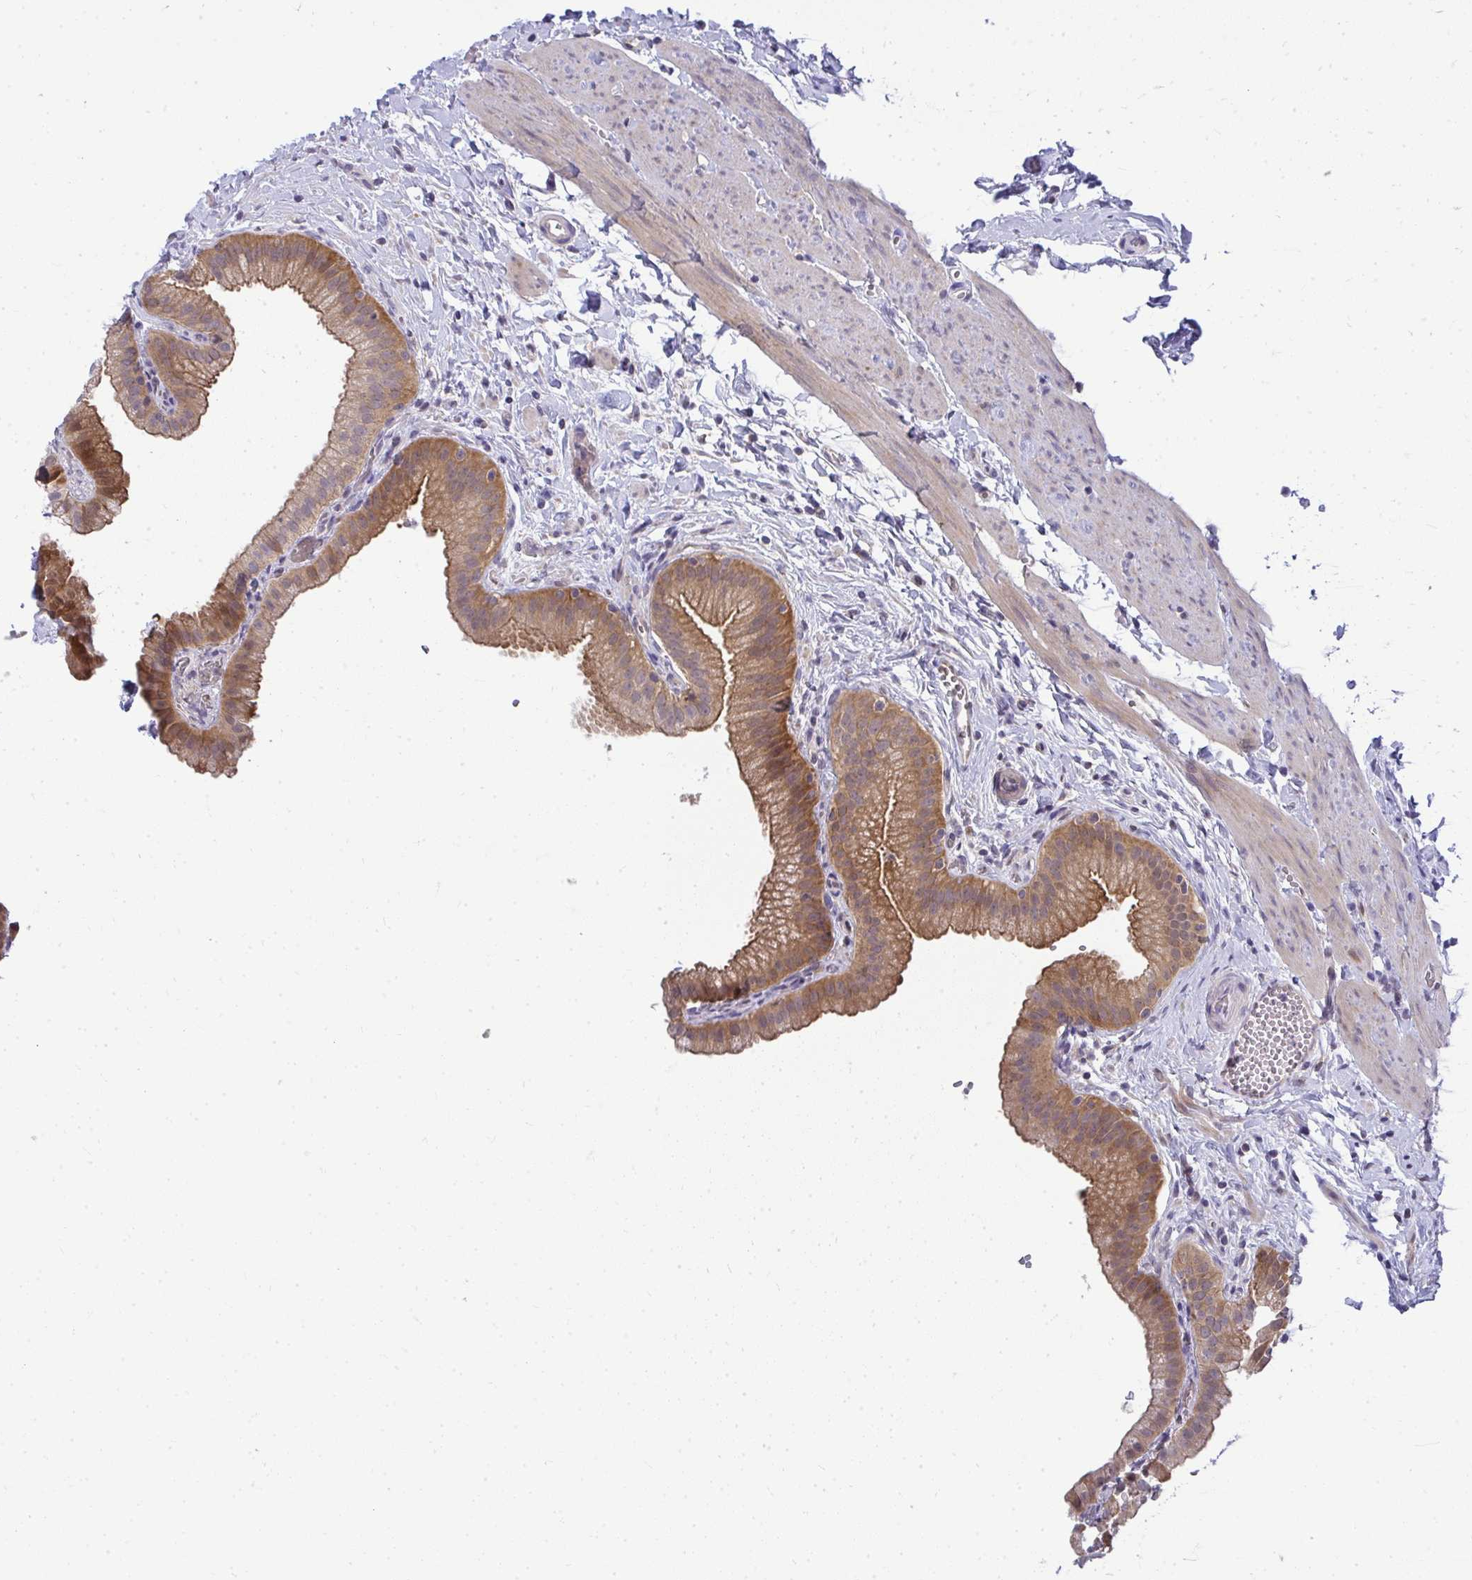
{"staining": {"intensity": "moderate", "quantity": ">75%", "location": "cytoplasmic/membranous,nuclear"}, "tissue": "gallbladder", "cell_type": "Glandular cells", "image_type": "normal", "snomed": [{"axis": "morphology", "description": "Normal tissue, NOS"}, {"axis": "topography", "description": "Gallbladder"}], "caption": "Protein staining of unremarkable gallbladder demonstrates moderate cytoplasmic/membranous,nuclear staining in approximately >75% of glandular cells.", "gene": "HDHD2", "patient": {"sex": "female", "age": 63}}